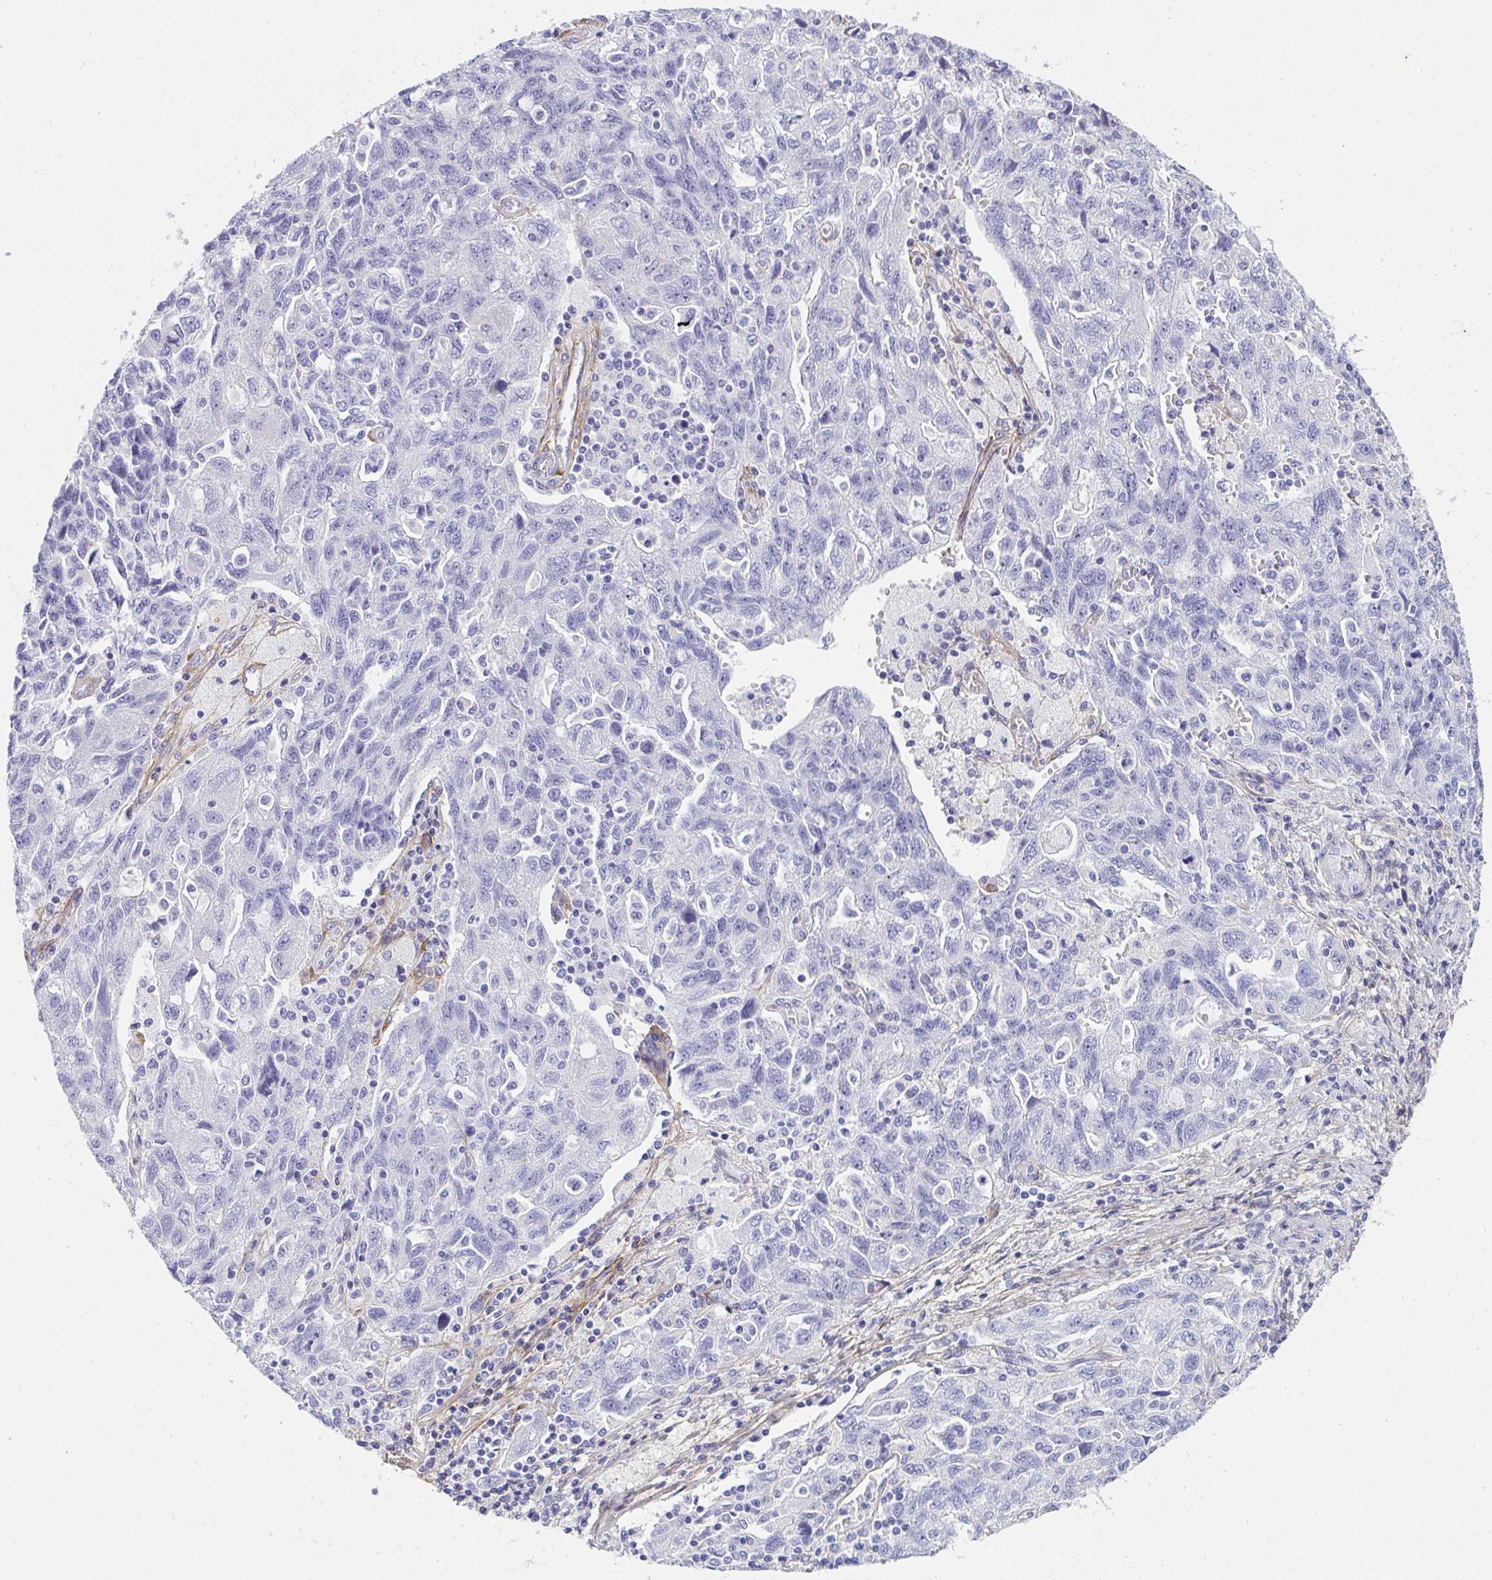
{"staining": {"intensity": "negative", "quantity": "none", "location": "none"}, "tissue": "ovarian cancer", "cell_type": "Tumor cells", "image_type": "cancer", "snomed": [{"axis": "morphology", "description": "Carcinoma, NOS"}, {"axis": "morphology", "description": "Cystadenocarcinoma, serous, NOS"}, {"axis": "topography", "description": "Ovary"}], "caption": "Histopathology image shows no significant protein positivity in tumor cells of ovarian serous cystadenocarcinoma.", "gene": "LHFPL6", "patient": {"sex": "female", "age": 69}}